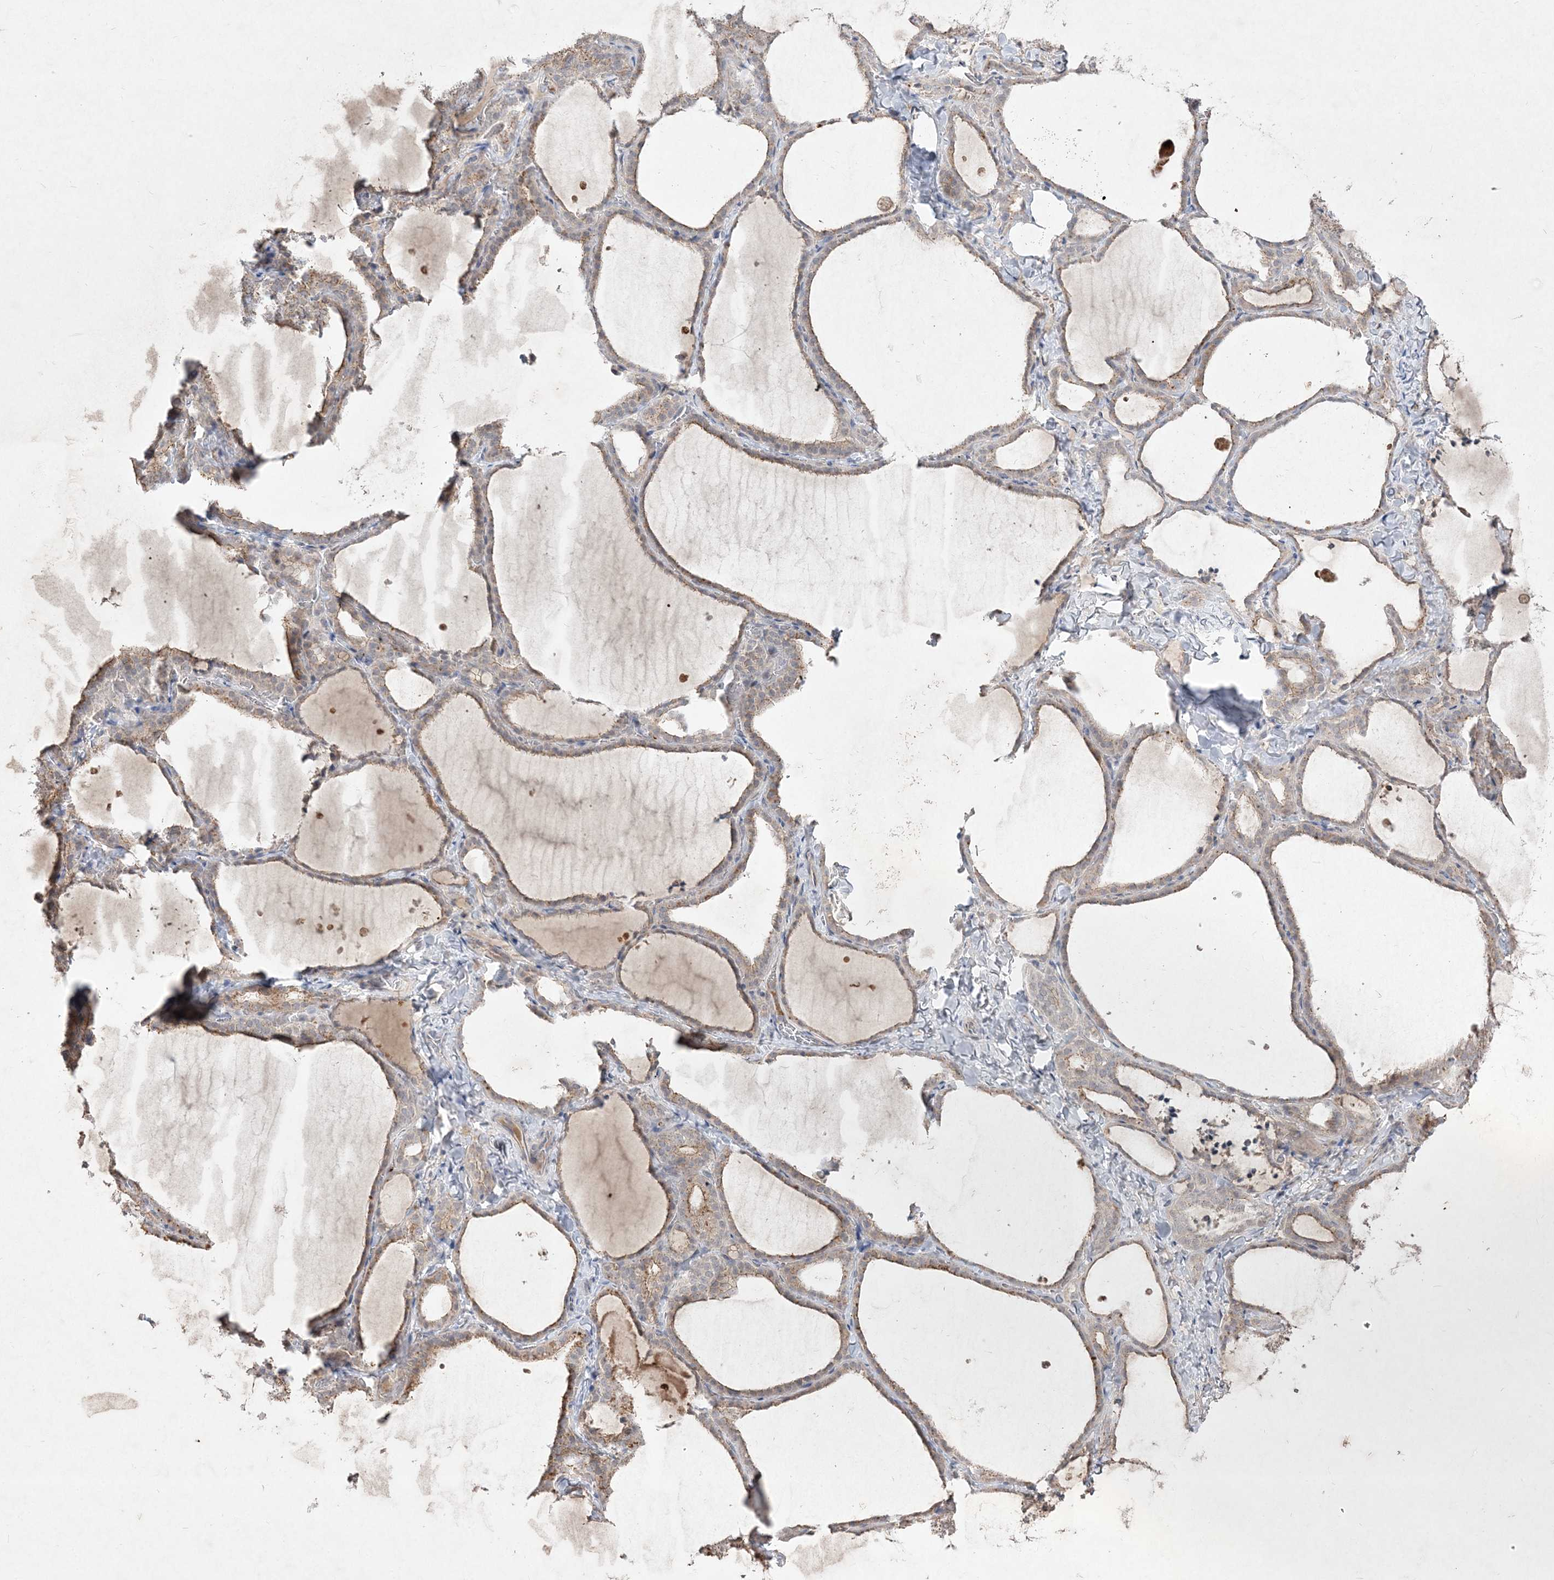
{"staining": {"intensity": "moderate", "quantity": "25%-75%", "location": "cytoplasmic/membranous"}, "tissue": "thyroid gland", "cell_type": "Glandular cells", "image_type": "normal", "snomed": [{"axis": "morphology", "description": "Normal tissue, NOS"}, {"axis": "topography", "description": "Thyroid gland"}], "caption": "This image shows normal thyroid gland stained with immunohistochemistry (IHC) to label a protein in brown. The cytoplasmic/membranous of glandular cells show moderate positivity for the protein. Nuclei are counter-stained blue.", "gene": "CLNK", "patient": {"sex": "female", "age": 22}}